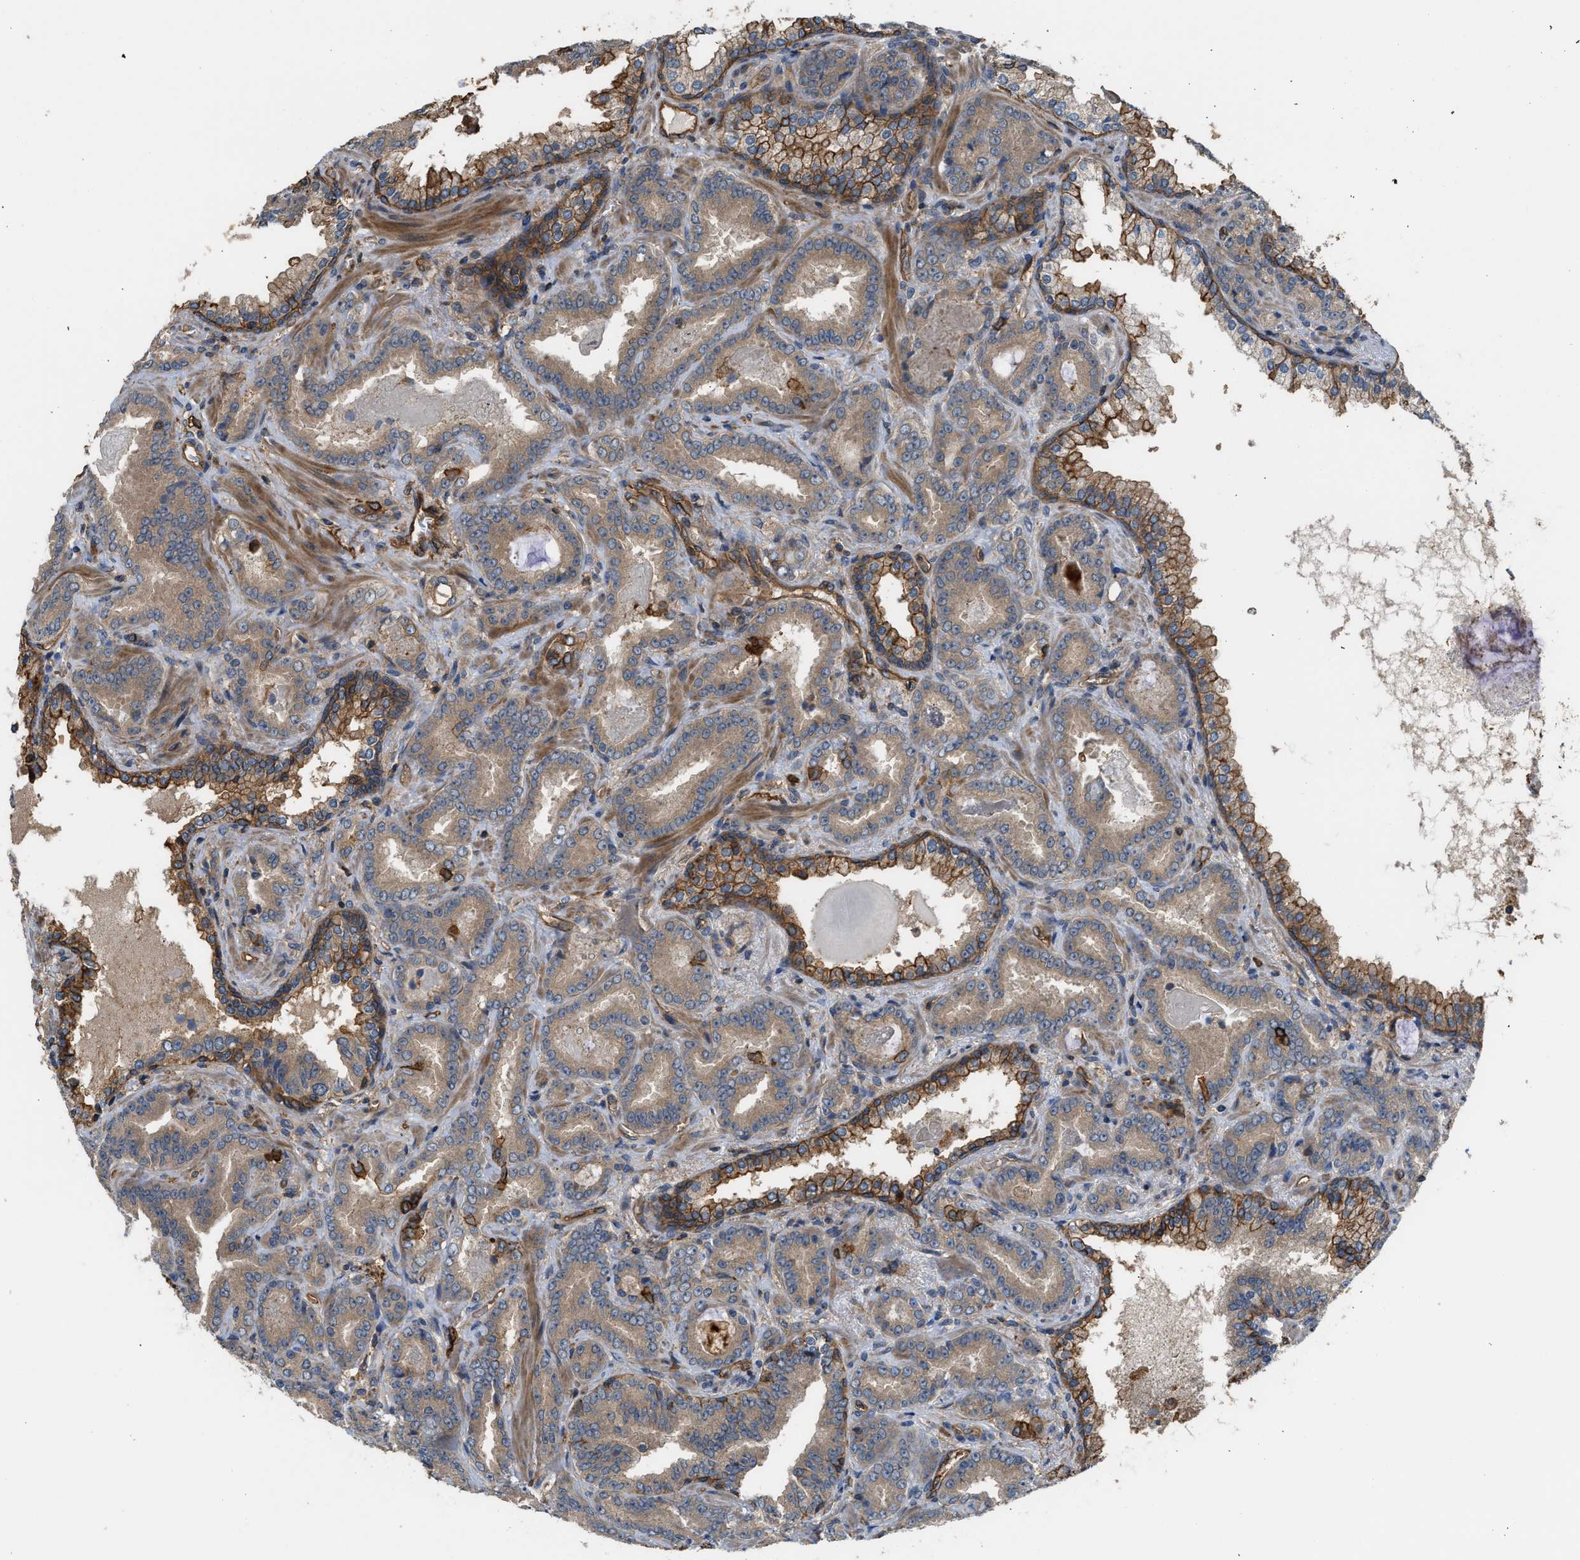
{"staining": {"intensity": "moderate", "quantity": ">75%", "location": "cytoplasmic/membranous"}, "tissue": "prostate cancer", "cell_type": "Tumor cells", "image_type": "cancer", "snomed": [{"axis": "morphology", "description": "Adenocarcinoma, Low grade"}, {"axis": "topography", "description": "Prostate"}], "caption": "Immunohistochemical staining of human prostate low-grade adenocarcinoma displays medium levels of moderate cytoplasmic/membranous protein expression in approximately >75% of tumor cells. (DAB (3,3'-diaminobenzidine) IHC with brightfield microscopy, high magnification).", "gene": "DDHD2", "patient": {"sex": "male", "age": 60}}